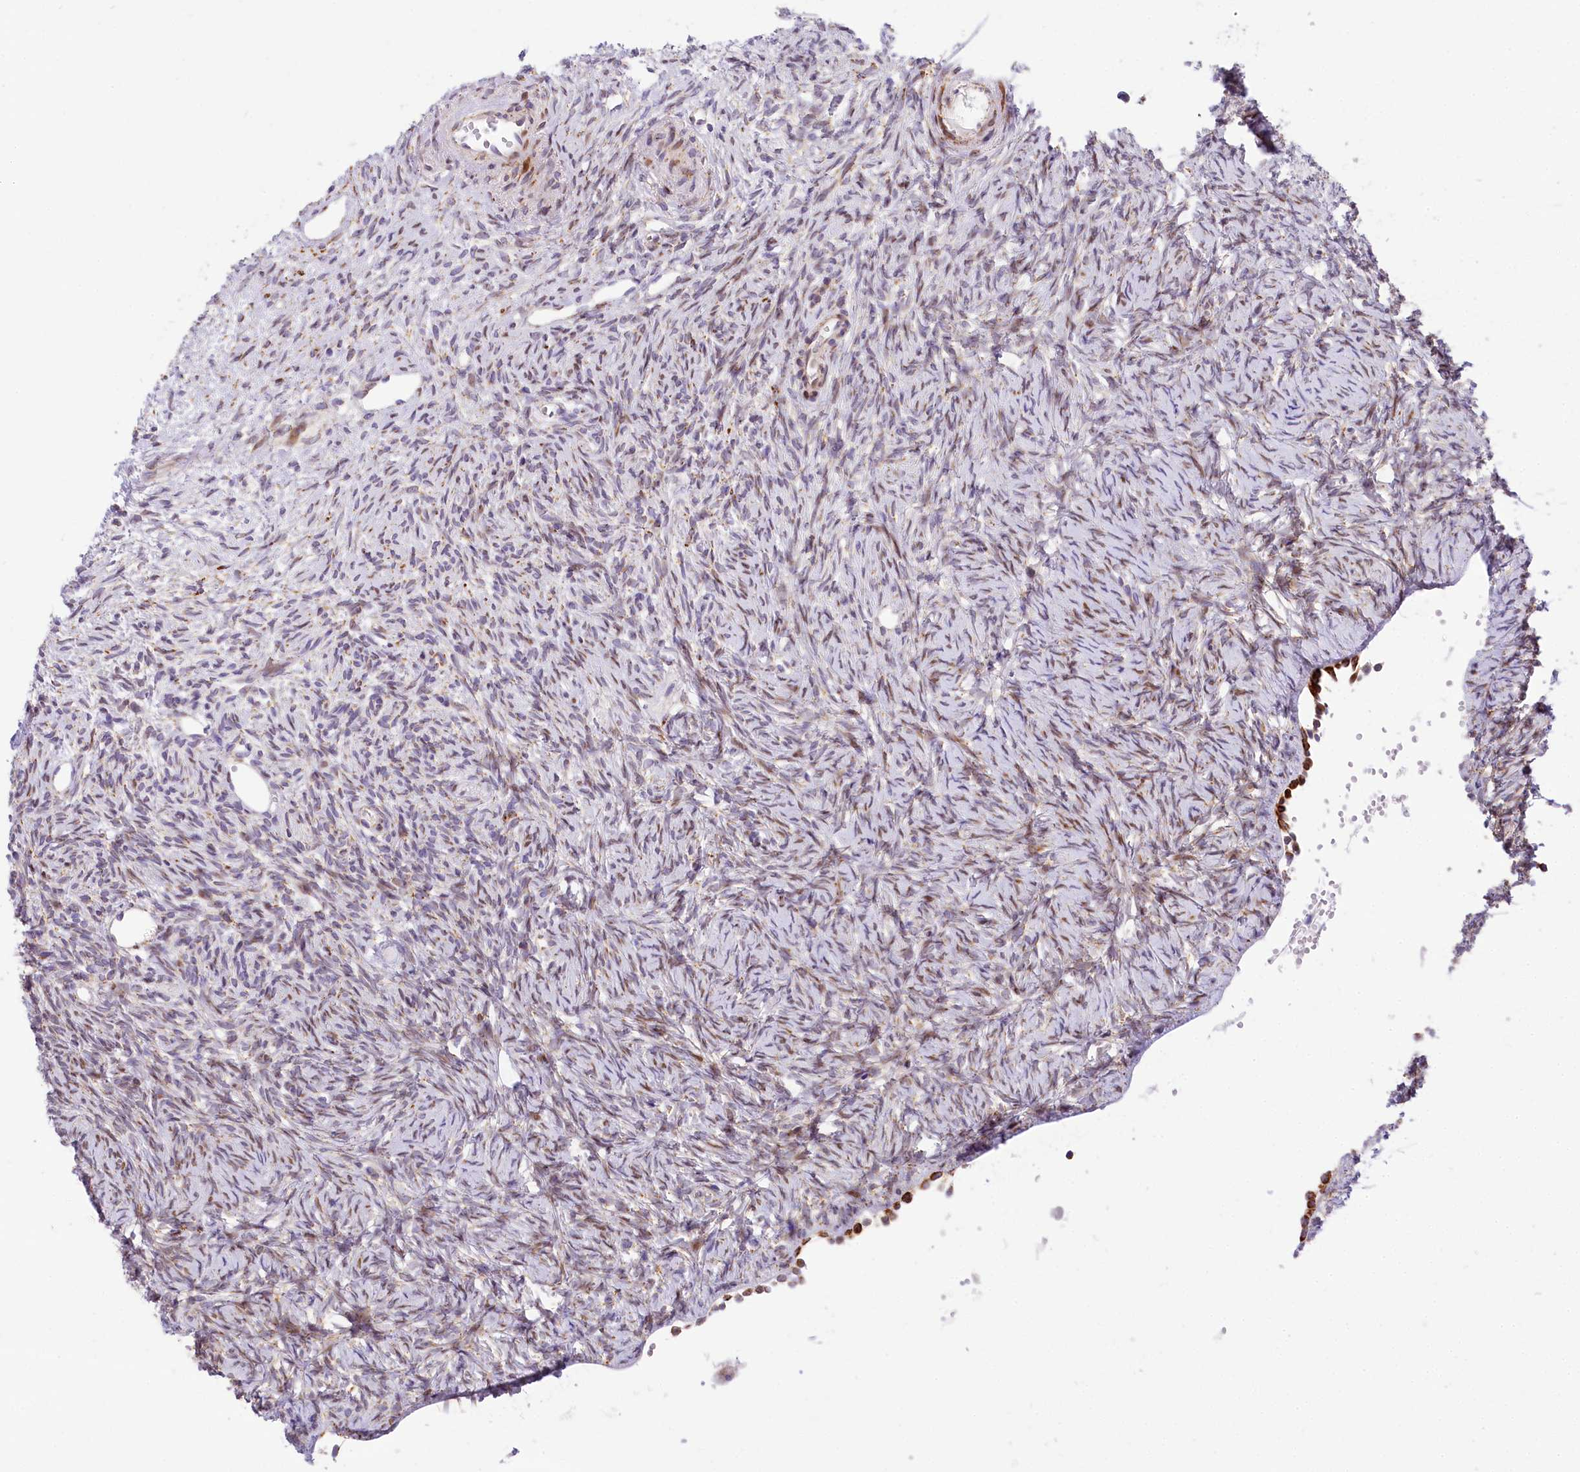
{"staining": {"intensity": "weak", "quantity": "25%-75%", "location": "nuclear"}, "tissue": "ovary", "cell_type": "Ovarian stroma cells", "image_type": "normal", "snomed": [{"axis": "morphology", "description": "Normal tissue, NOS"}, {"axis": "topography", "description": "Ovary"}], "caption": "The immunohistochemical stain highlights weak nuclear staining in ovarian stroma cells of benign ovary. (DAB (3,3'-diaminobenzidine) = brown stain, brightfield microscopy at high magnification).", "gene": "PPIP5K2", "patient": {"sex": "female", "age": 51}}